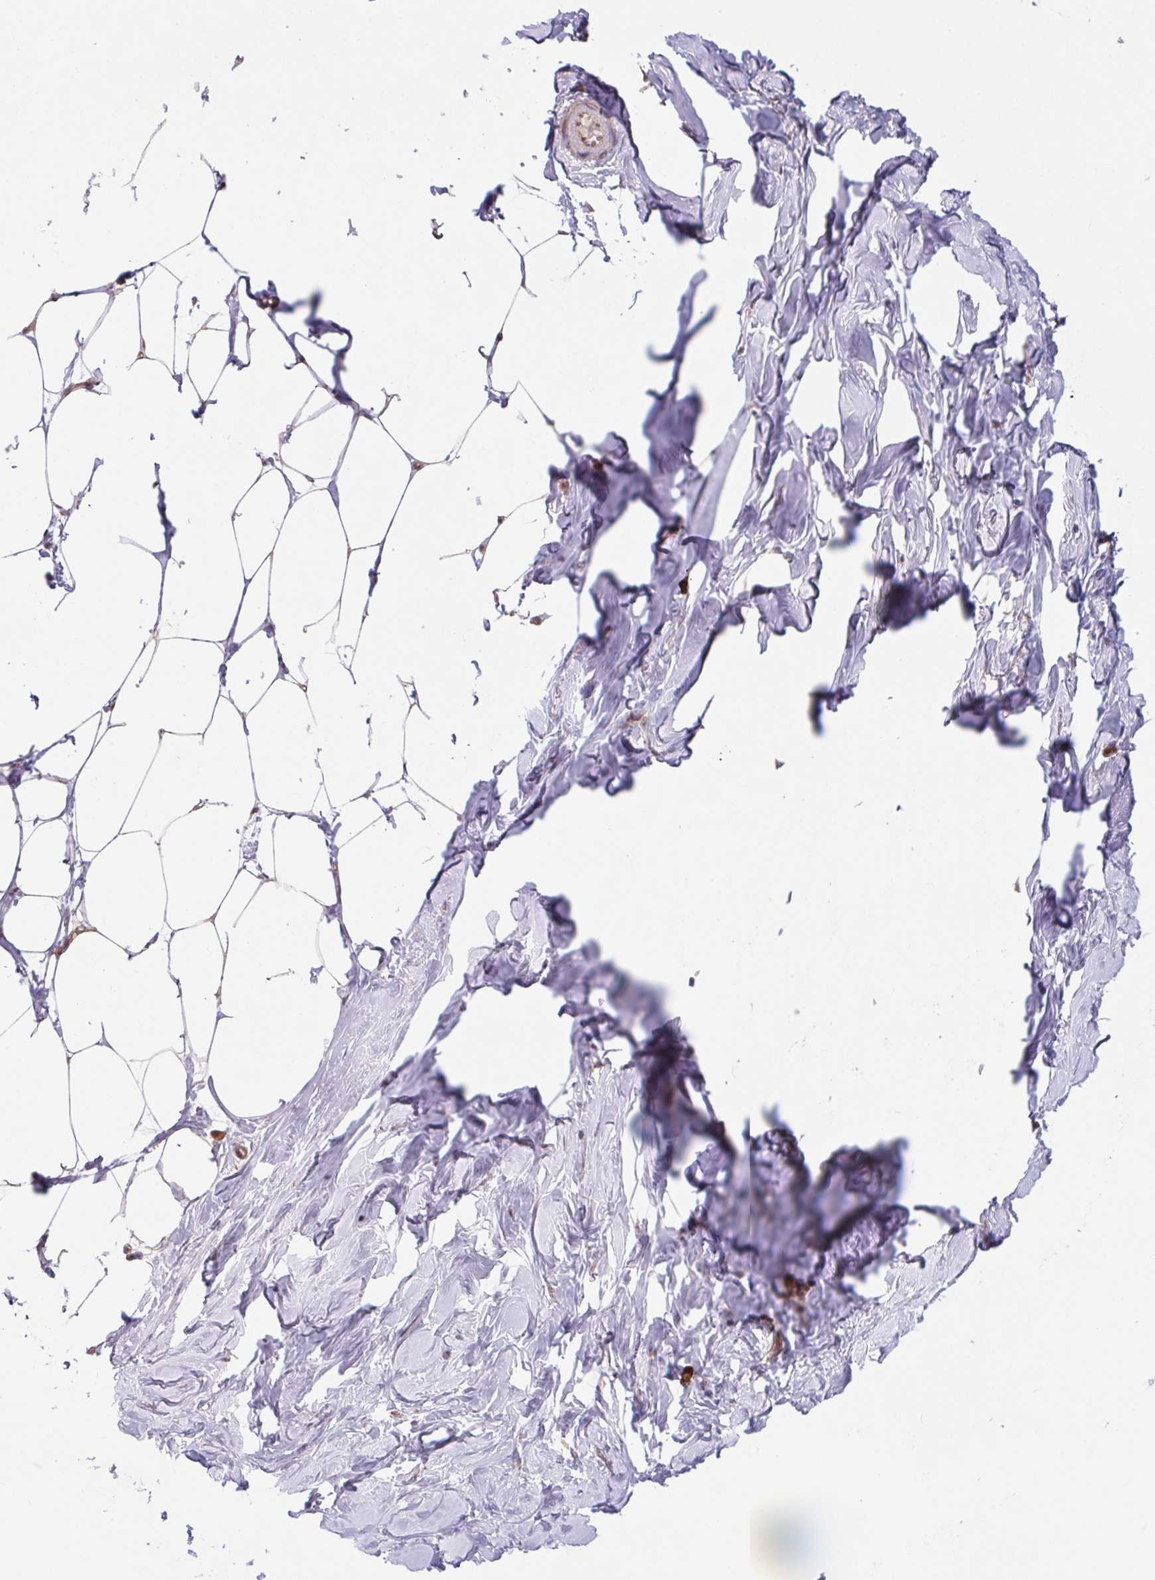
{"staining": {"intensity": "moderate", "quantity": "<25%", "location": "cytoplasmic/membranous"}, "tissue": "breast", "cell_type": "Adipocytes", "image_type": "normal", "snomed": [{"axis": "morphology", "description": "Normal tissue, NOS"}, {"axis": "topography", "description": "Breast"}], "caption": "Breast stained for a protein (brown) displays moderate cytoplasmic/membranous positive positivity in approximately <25% of adipocytes.", "gene": "RRM1", "patient": {"sex": "female", "age": 27}}